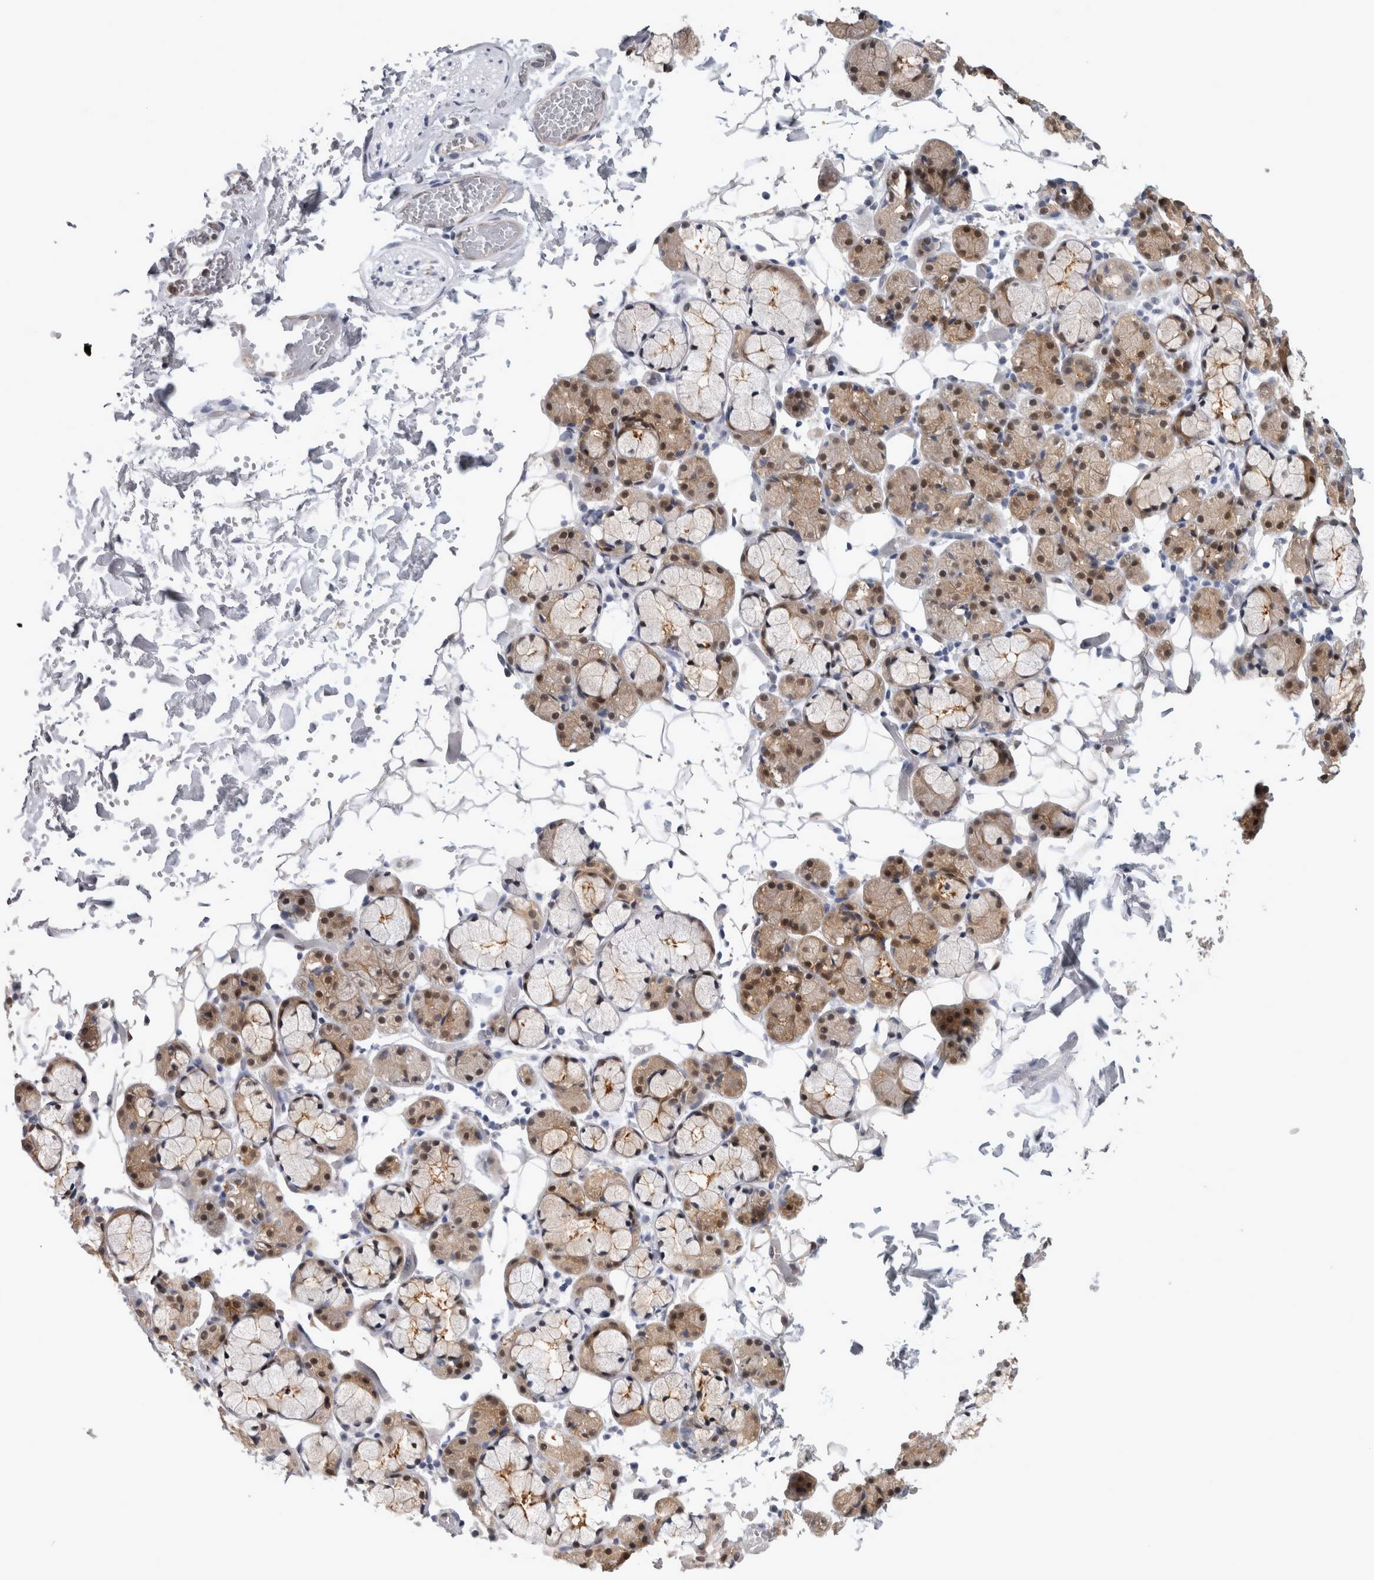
{"staining": {"intensity": "strong", "quantity": "<25%", "location": "cytoplasmic/membranous,nuclear"}, "tissue": "salivary gland", "cell_type": "Glandular cells", "image_type": "normal", "snomed": [{"axis": "morphology", "description": "Normal tissue, NOS"}, {"axis": "topography", "description": "Salivary gland"}], "caption": "A brown stain highlights strong cytoplasmic/membranous,nuclear positivity of a protein in glandular cells of normal human salivary gland.", "gene": "NAPRT", "patient": {"sex": "male", "age": 63}}